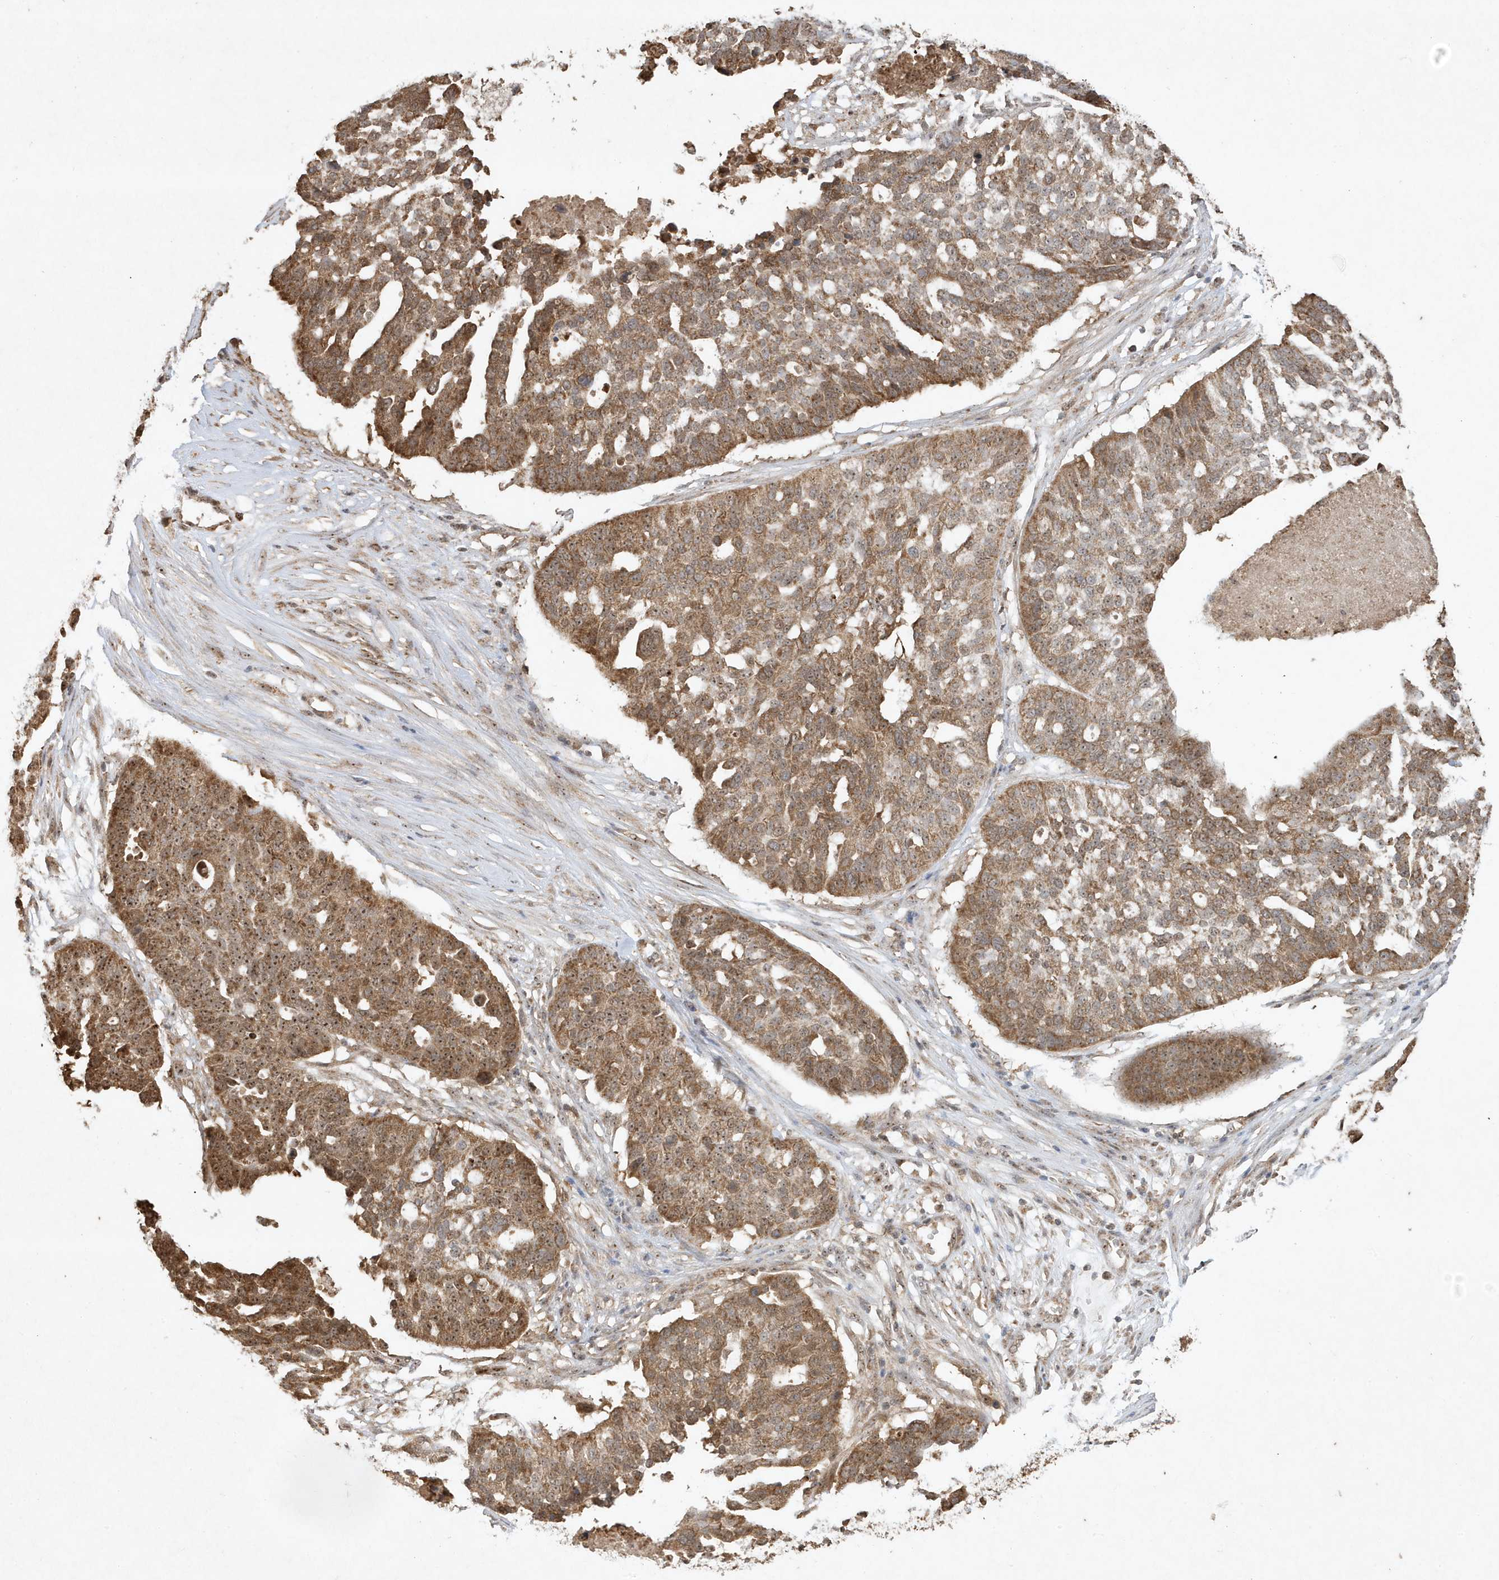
{"staining": {"intensity": "moderate", "quantity": ">75%", "location": "cytoplasmic/membranous,nuclear"}, "tissue": "ovarian cancer", "cell_type": "Tumor cells", "image_type": "cancer", "snomed": [{"axis": "morphology", "description": "Cystadenocarcinoma, serous, NOS"}, {"axis": "topography", "description": "Ovary"}], "caption": "Ovarian serous cystadenocarcinoma stained with a protein marker exhibits moderate staining in tumor cells.", "gene": "ABCB9", "patient": {"sex": "female", "age": 59}}